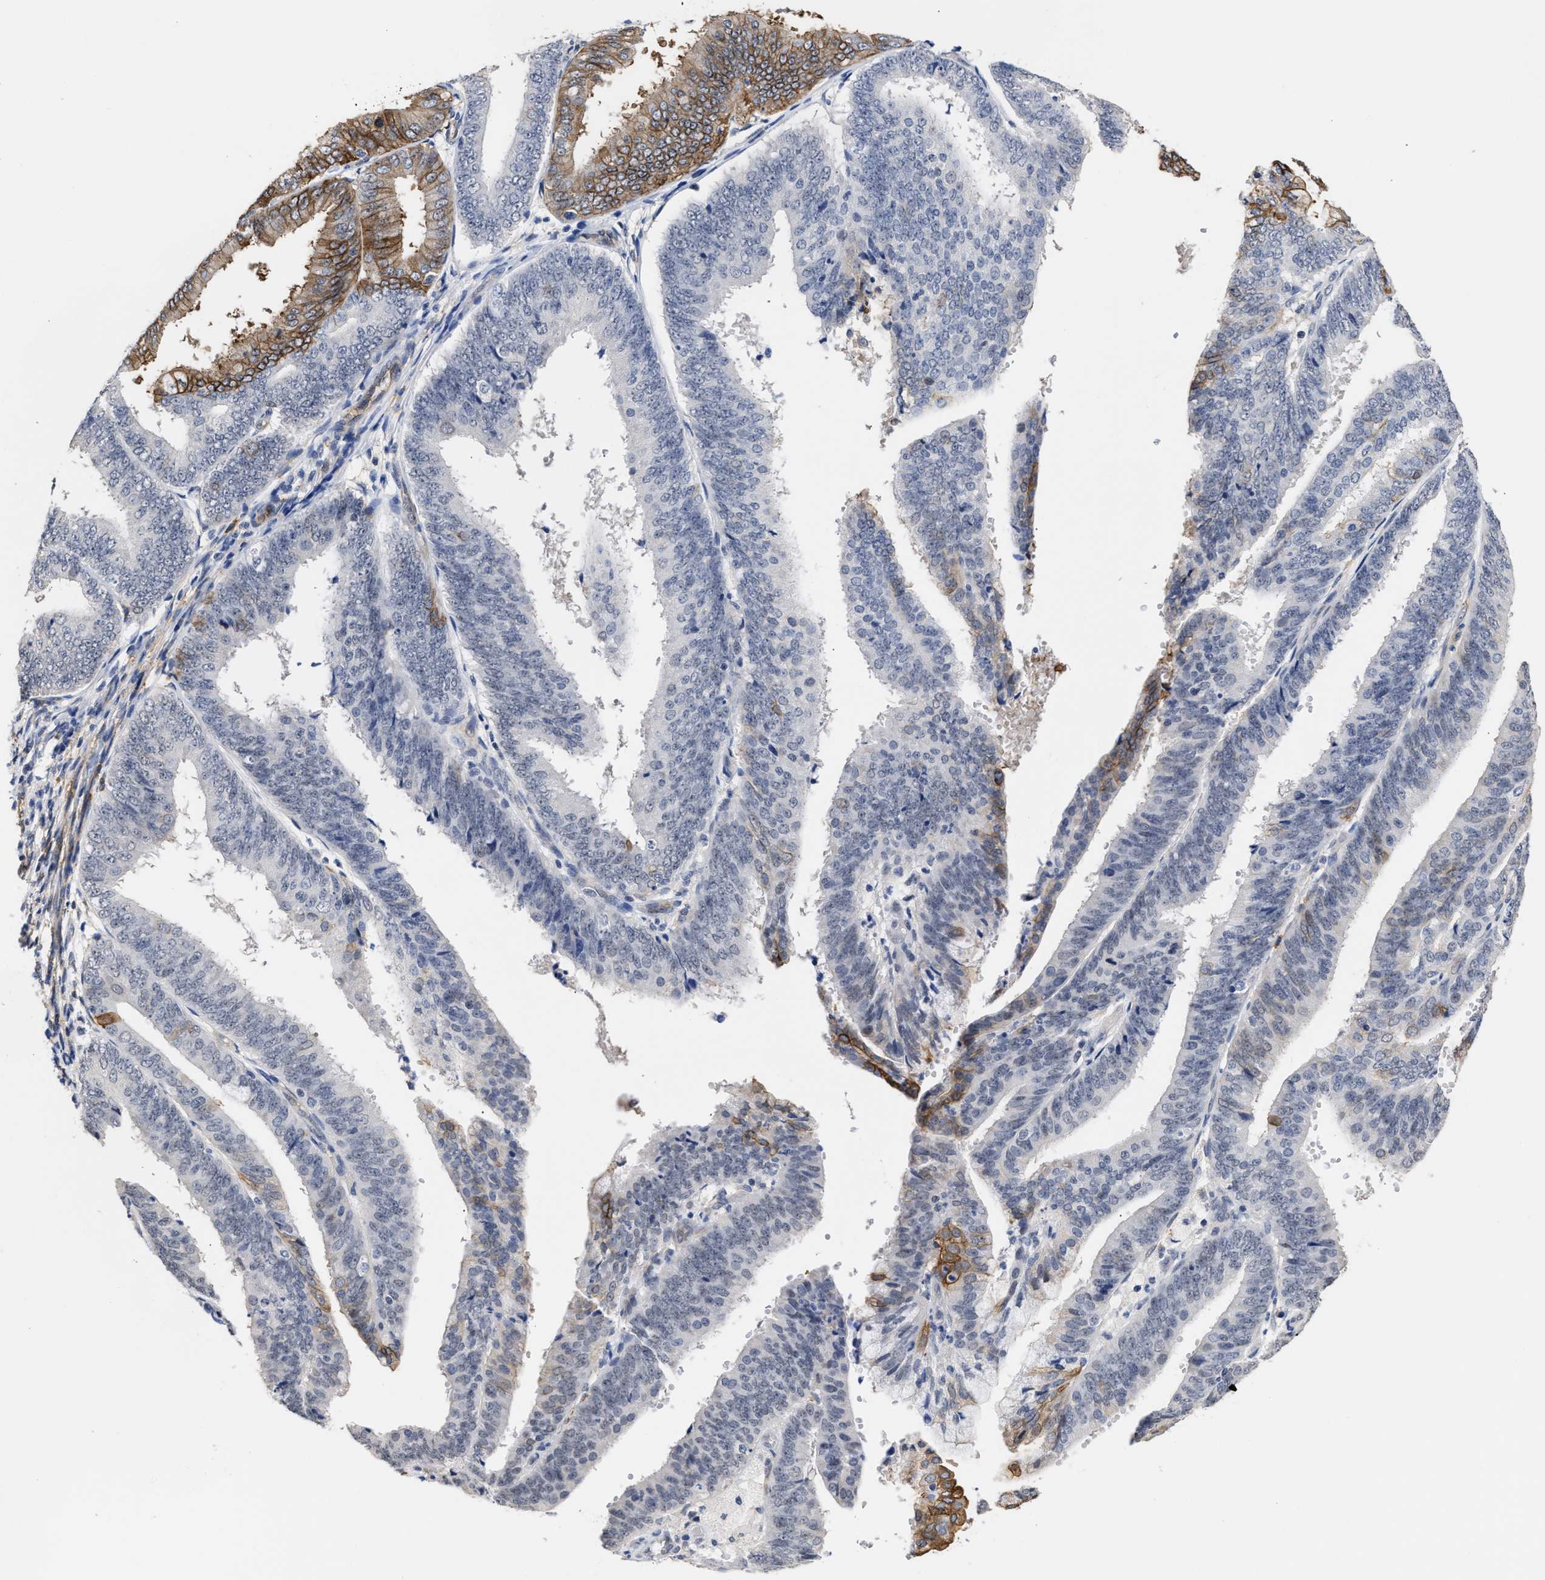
{"staining": {"intensity": "moderate", "quantity": "<25%", "location": "cytoplasmic/membranous"}, "tissue": "endometrial cancer", "cell_type": "Tumor cells", "image_type": "cancer", "snomed": [{"axis": "morphology", "description": "Adenocarcinoma, NOS"}, {"axis": "topography", "description": "Endometrium"}], "caption": "DAB immunohistochemical staining of endometrial adenocarcinoma exhibits moderate cytoplasmic/membranous protein expression in about <25% of tumor cells. Nuclei are stained in blue.", "gene": "AHNAK2", "patient": {"sex": "female", "age": 63}}